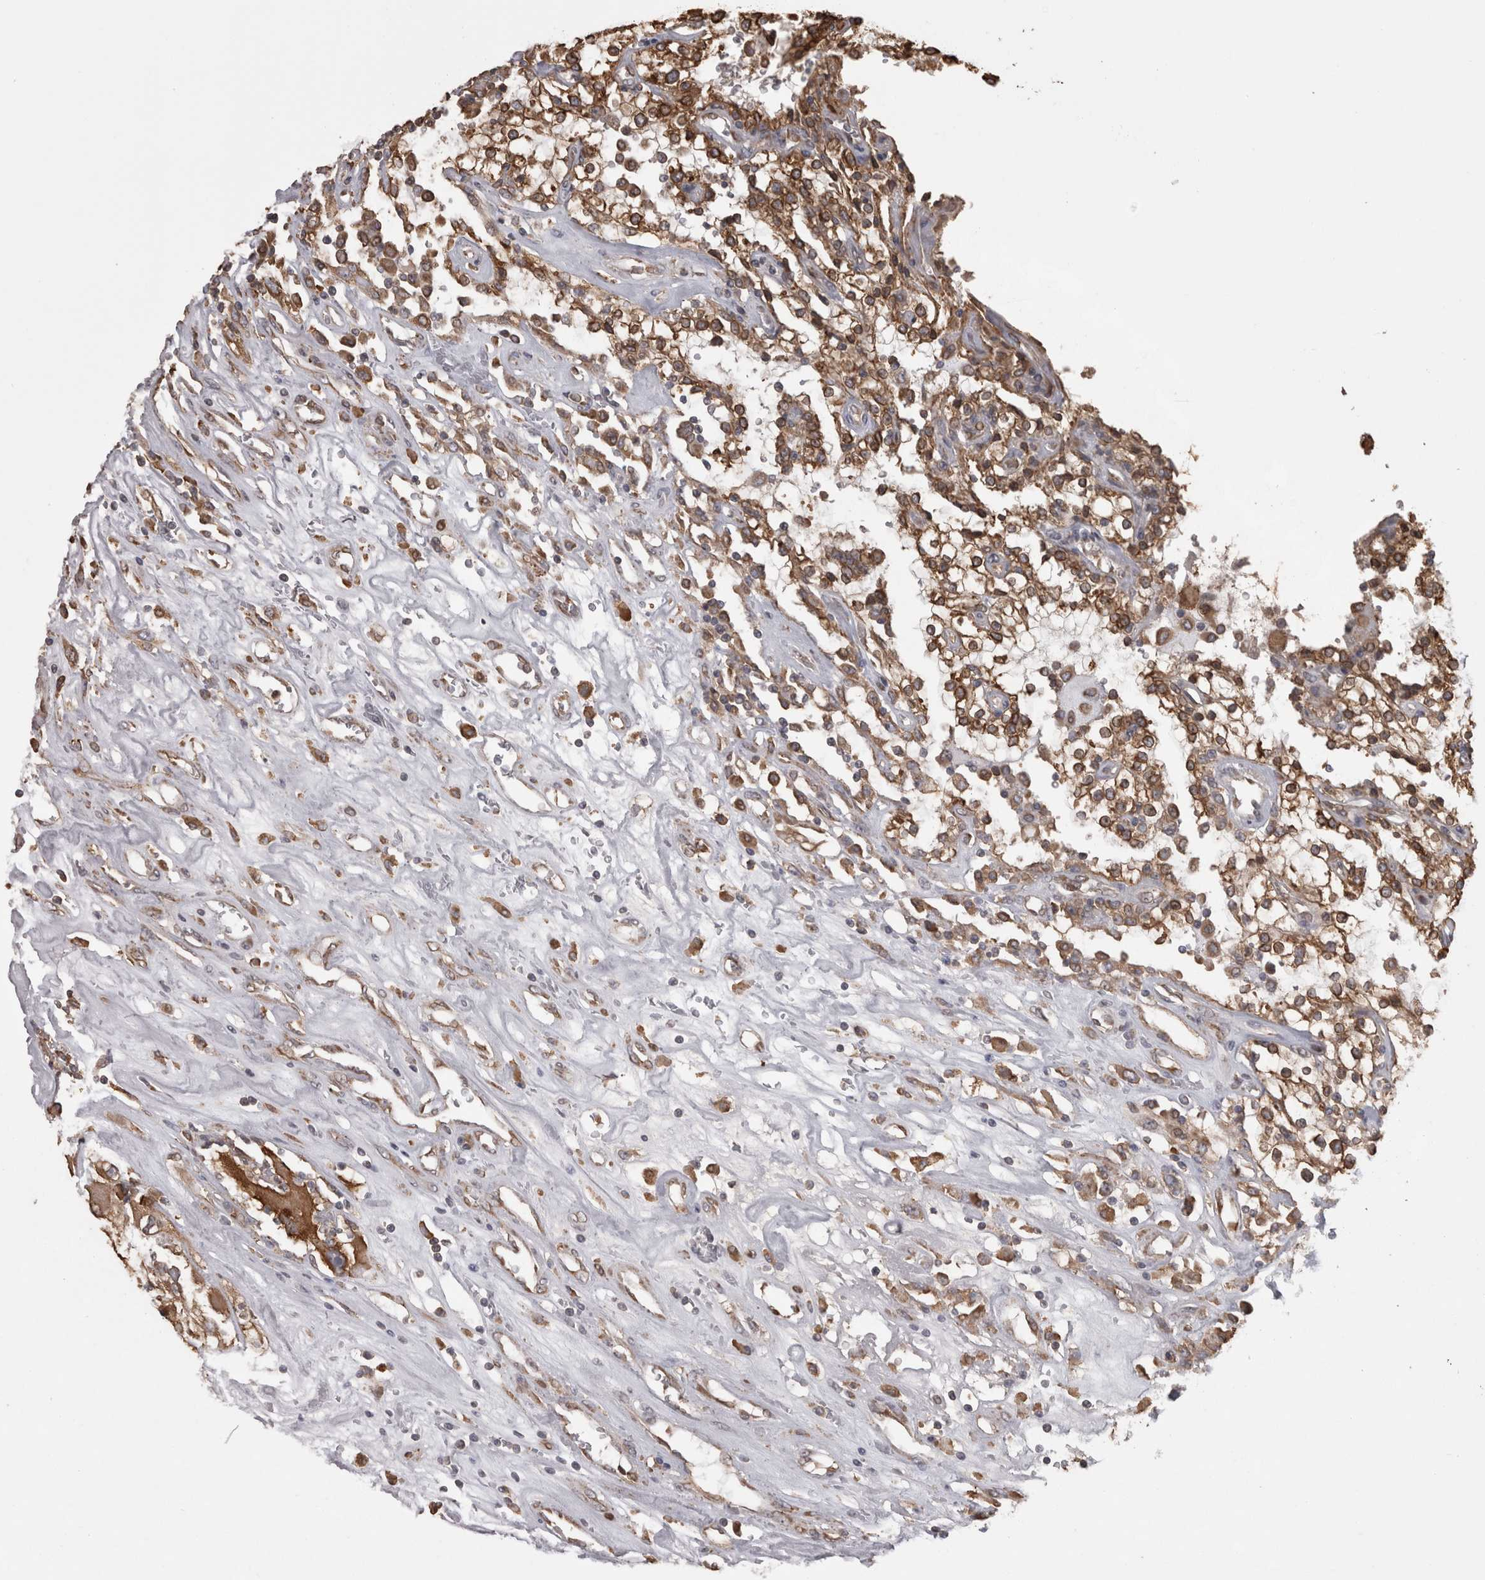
{"staining": {"intensity": "strong", "quantity": ">75%", "location": "cytoplasmic/membranous"}, "tissue": "renal cancer", "cell_type": "Tumor cells", "image_type": "cancer", "snomed": [{"axis": "morphology", "description": "Adenocarcinoma, NOS"}, {"axis": "topography", "description": "Kidney"}], "caption": "A photomicrograph of renal cancer (adenocarcinoma) stained for a protein shows strong cytoplasmic/membranous brown staining in tumor cells.", "gene": "PON2", "patient": {"sex": "female", "age": 52}}